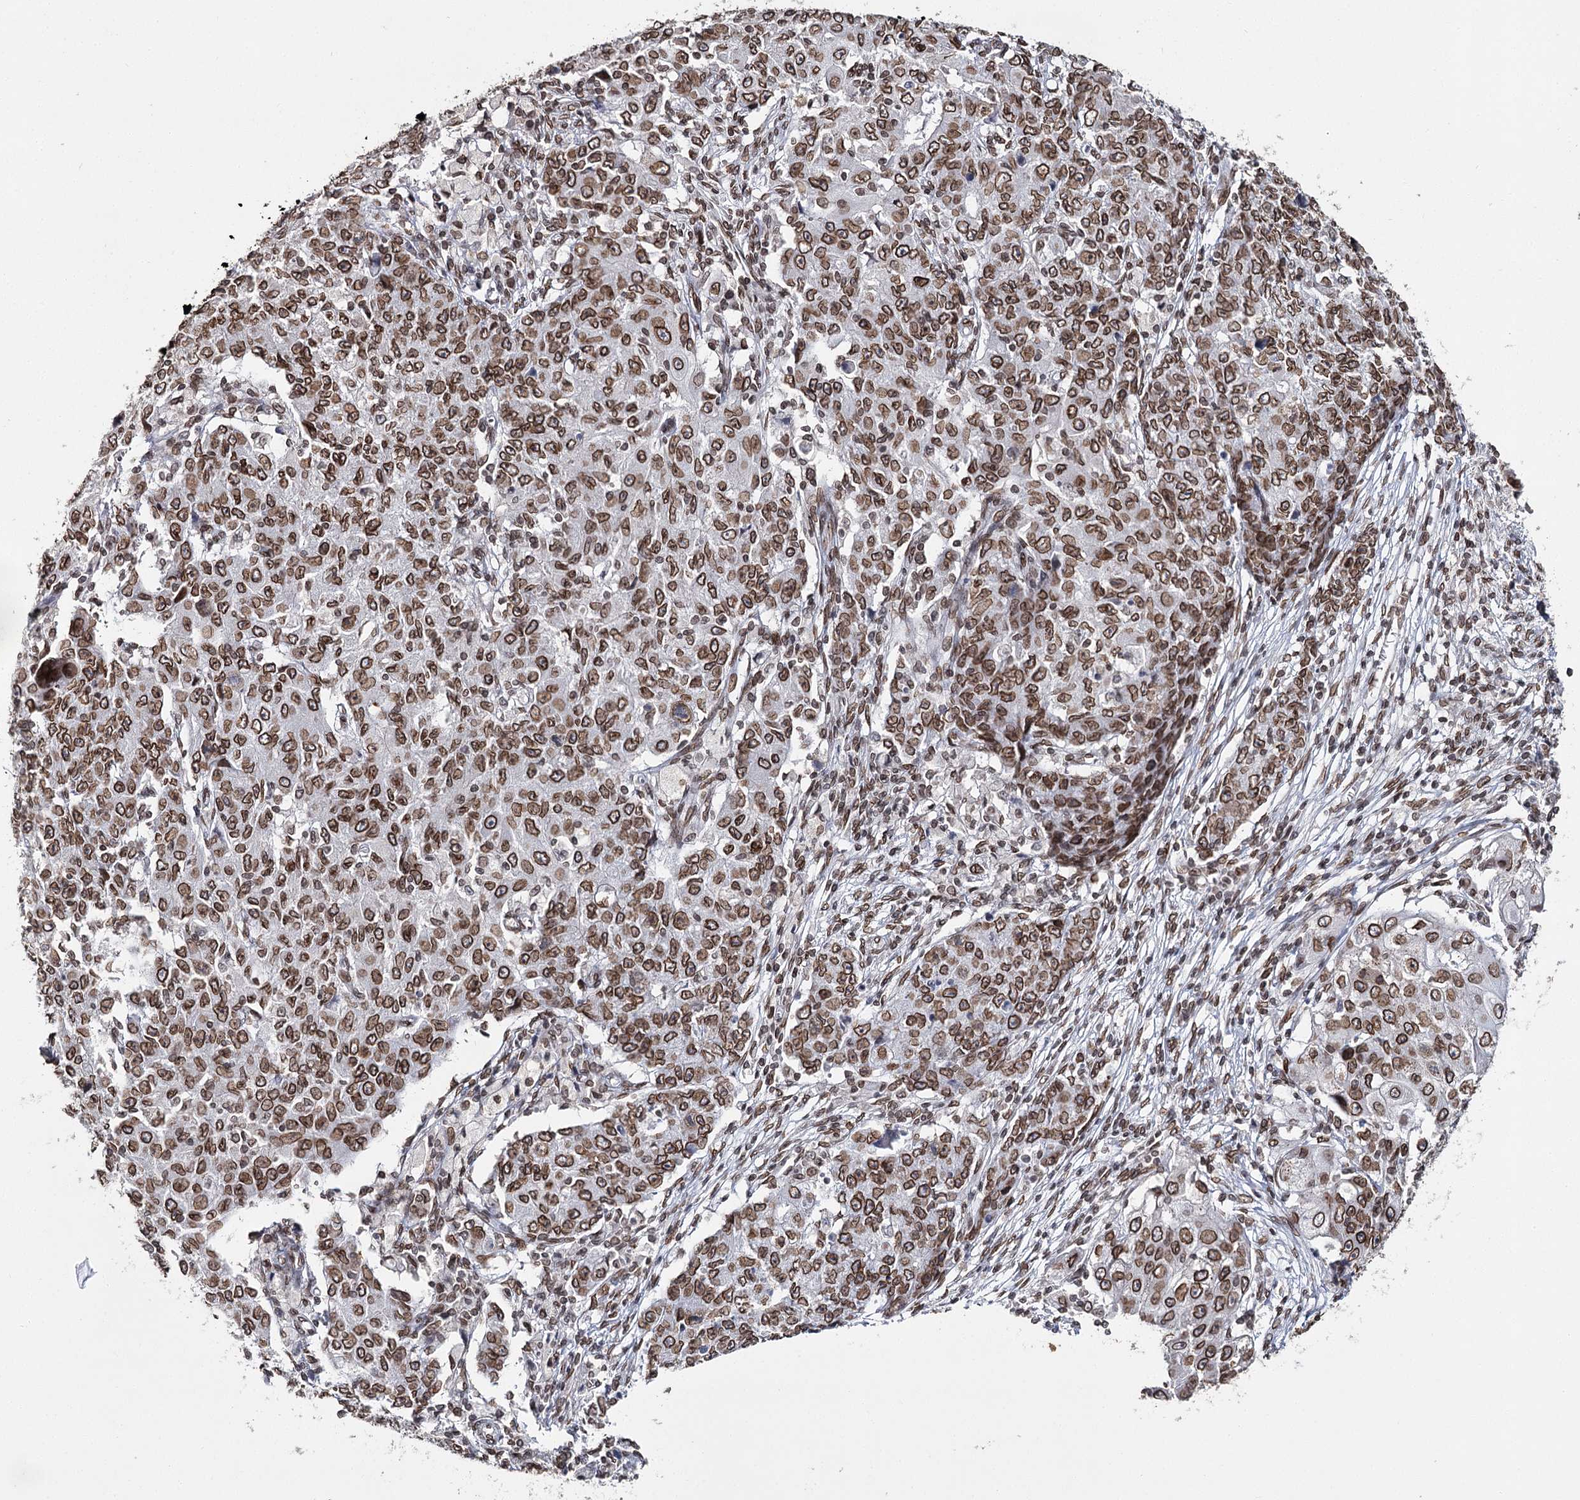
{"staining": {"intensity": "moderate", "quantity": ">75%", "location": "cytoplasmic/membranous,nuclear"}, "tissue": "ovarian cancer", "cell_type": "Tumor cells", "image_type": "cancer", "snomed": [{"axis": "morphology", "description": "Carcinoma, endometroid"}, {"axis": "topography", "description": "Ovary"}], "caption": "Ovarian cancer stained with a protein marker shows moderate staining in tumor cells.", "gene": "KIAA0930", "patient": {"sex": "female", "age": 42}}